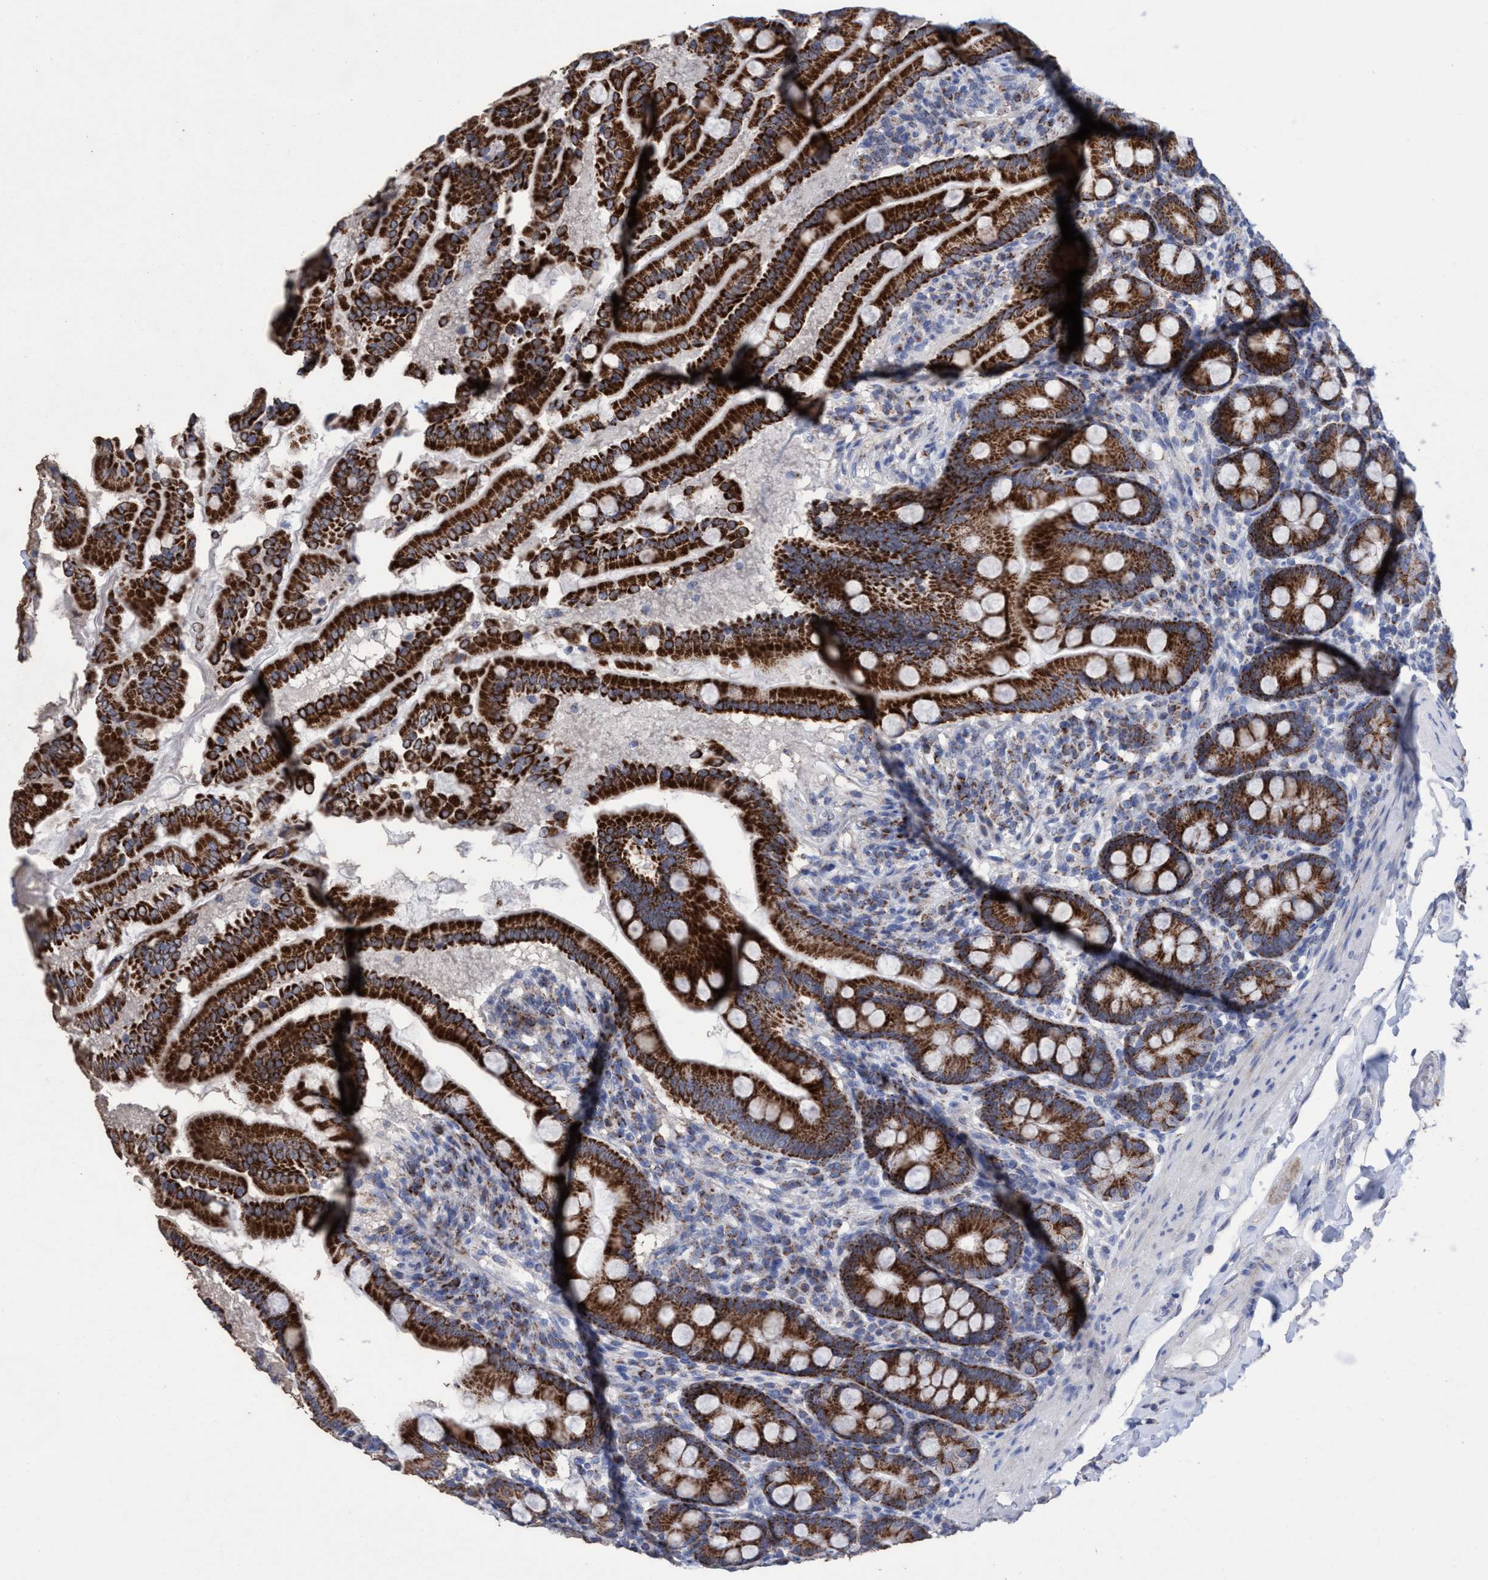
{"staining": {"intensity": "strong", "quantity": ">75%", "location": "cytoplasmic/membranous"}, "tissue": "duodenum", "cell_type": "Glandular cells", "image_type": "normal", "snomed": [{"axis": "morphology", "description": "Normal tissue, NOS"}, {"axis": "topography", "description": "Duodenum"}], "caption": "Protein expression analysis of unremarkable duodenum displays strong cytoplasmic/membranous staining in approximately >75% of glandular cells. (IHC, brightfield microscopy, high magnification).", "gene": "RSAD1", "patient": {"sex": "male", "age": 50}}